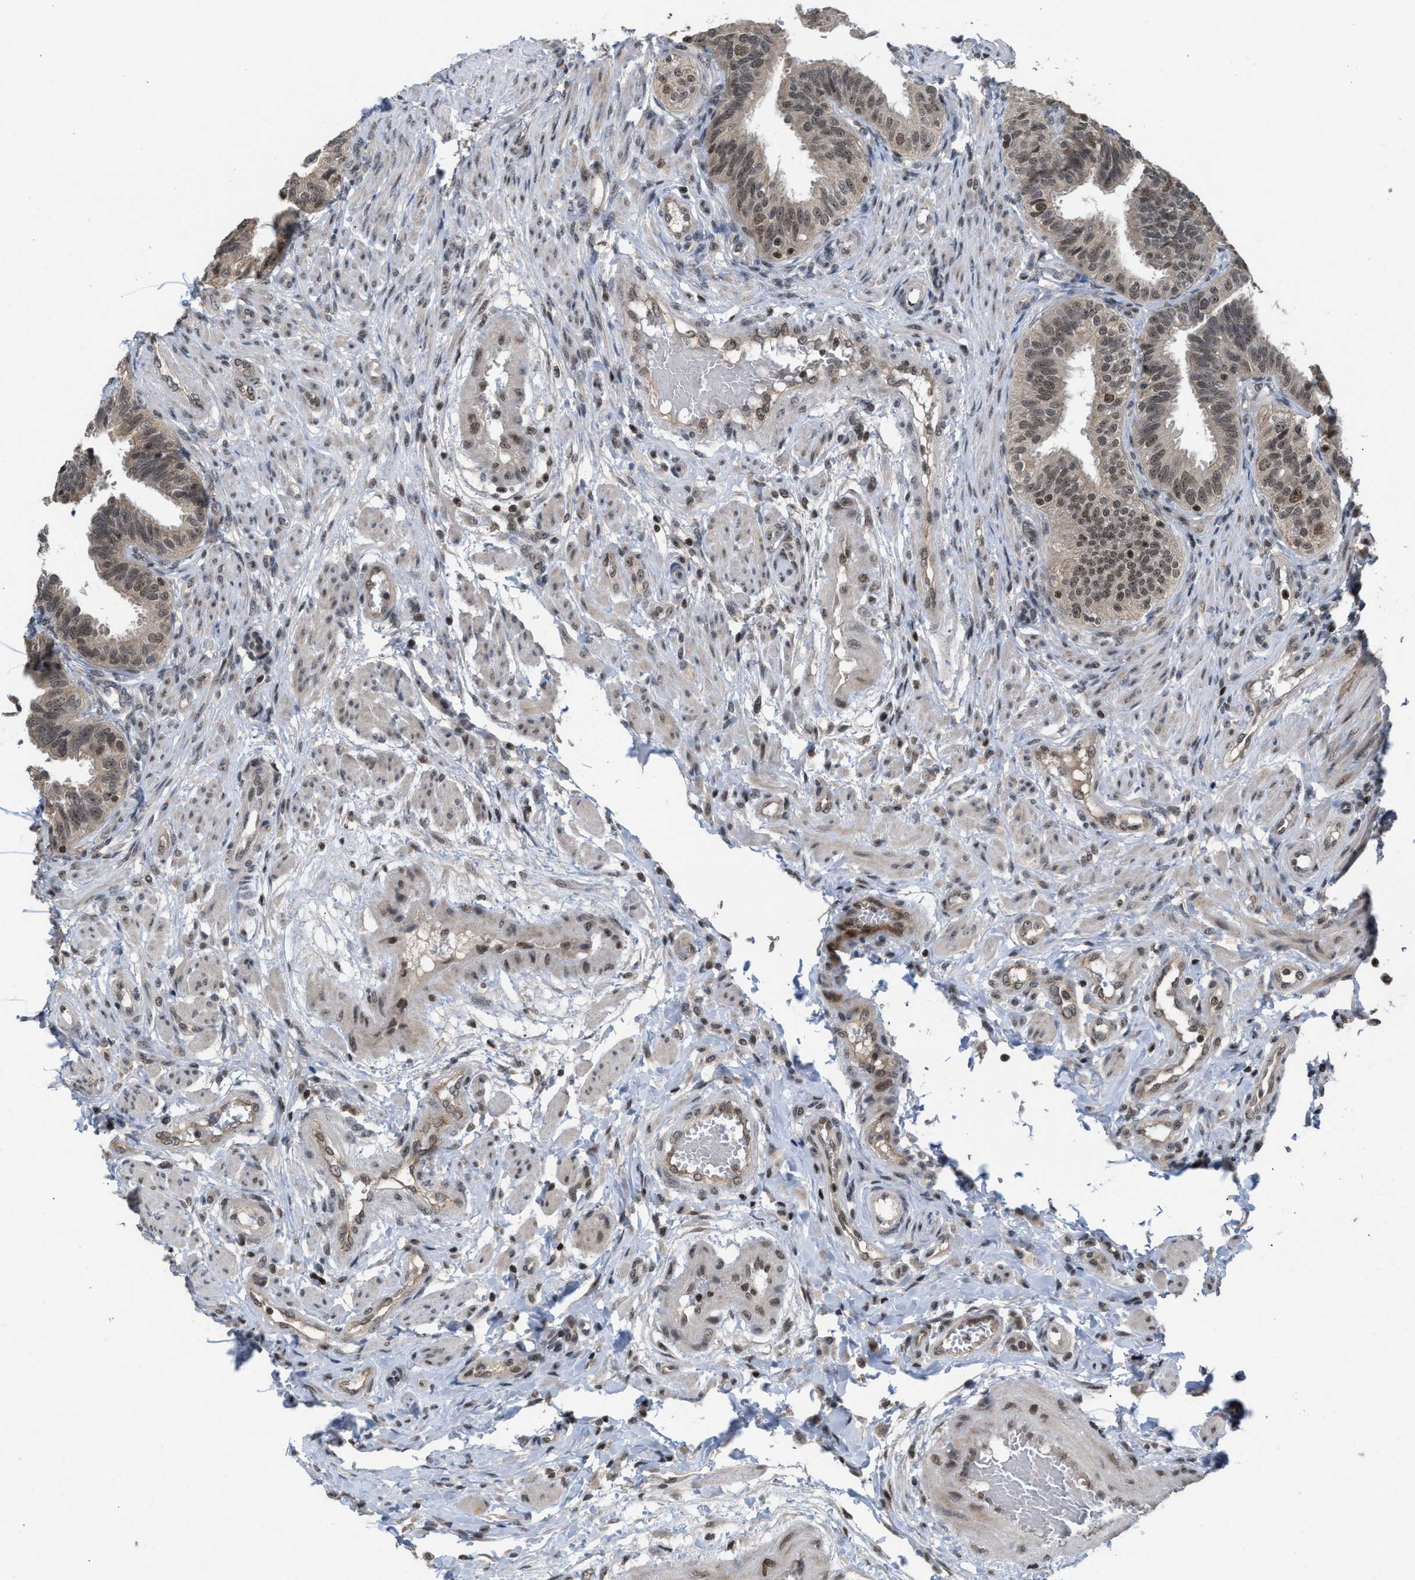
{"staining": {"intensity": "moderate", "quantity": ">75%", "location": "nuclear"}, "tissue": "fallopian tube", "cell_type": "Glandular cells", "image_type": "normal", "snomed": [{"axis": "morphology", "description": "Normal tissue, NOS"}, {"axis": "topography", "description": "Fallopian tube"}, {"axis": "topography", "description": "Placenta"}], "caption": "The immunohistochemical stain highlights moderate nuclear expression in glandular cells of benign fallopian tube.", "gene": "C9orf78", "patient": {"sex": "female", "age": 34}}